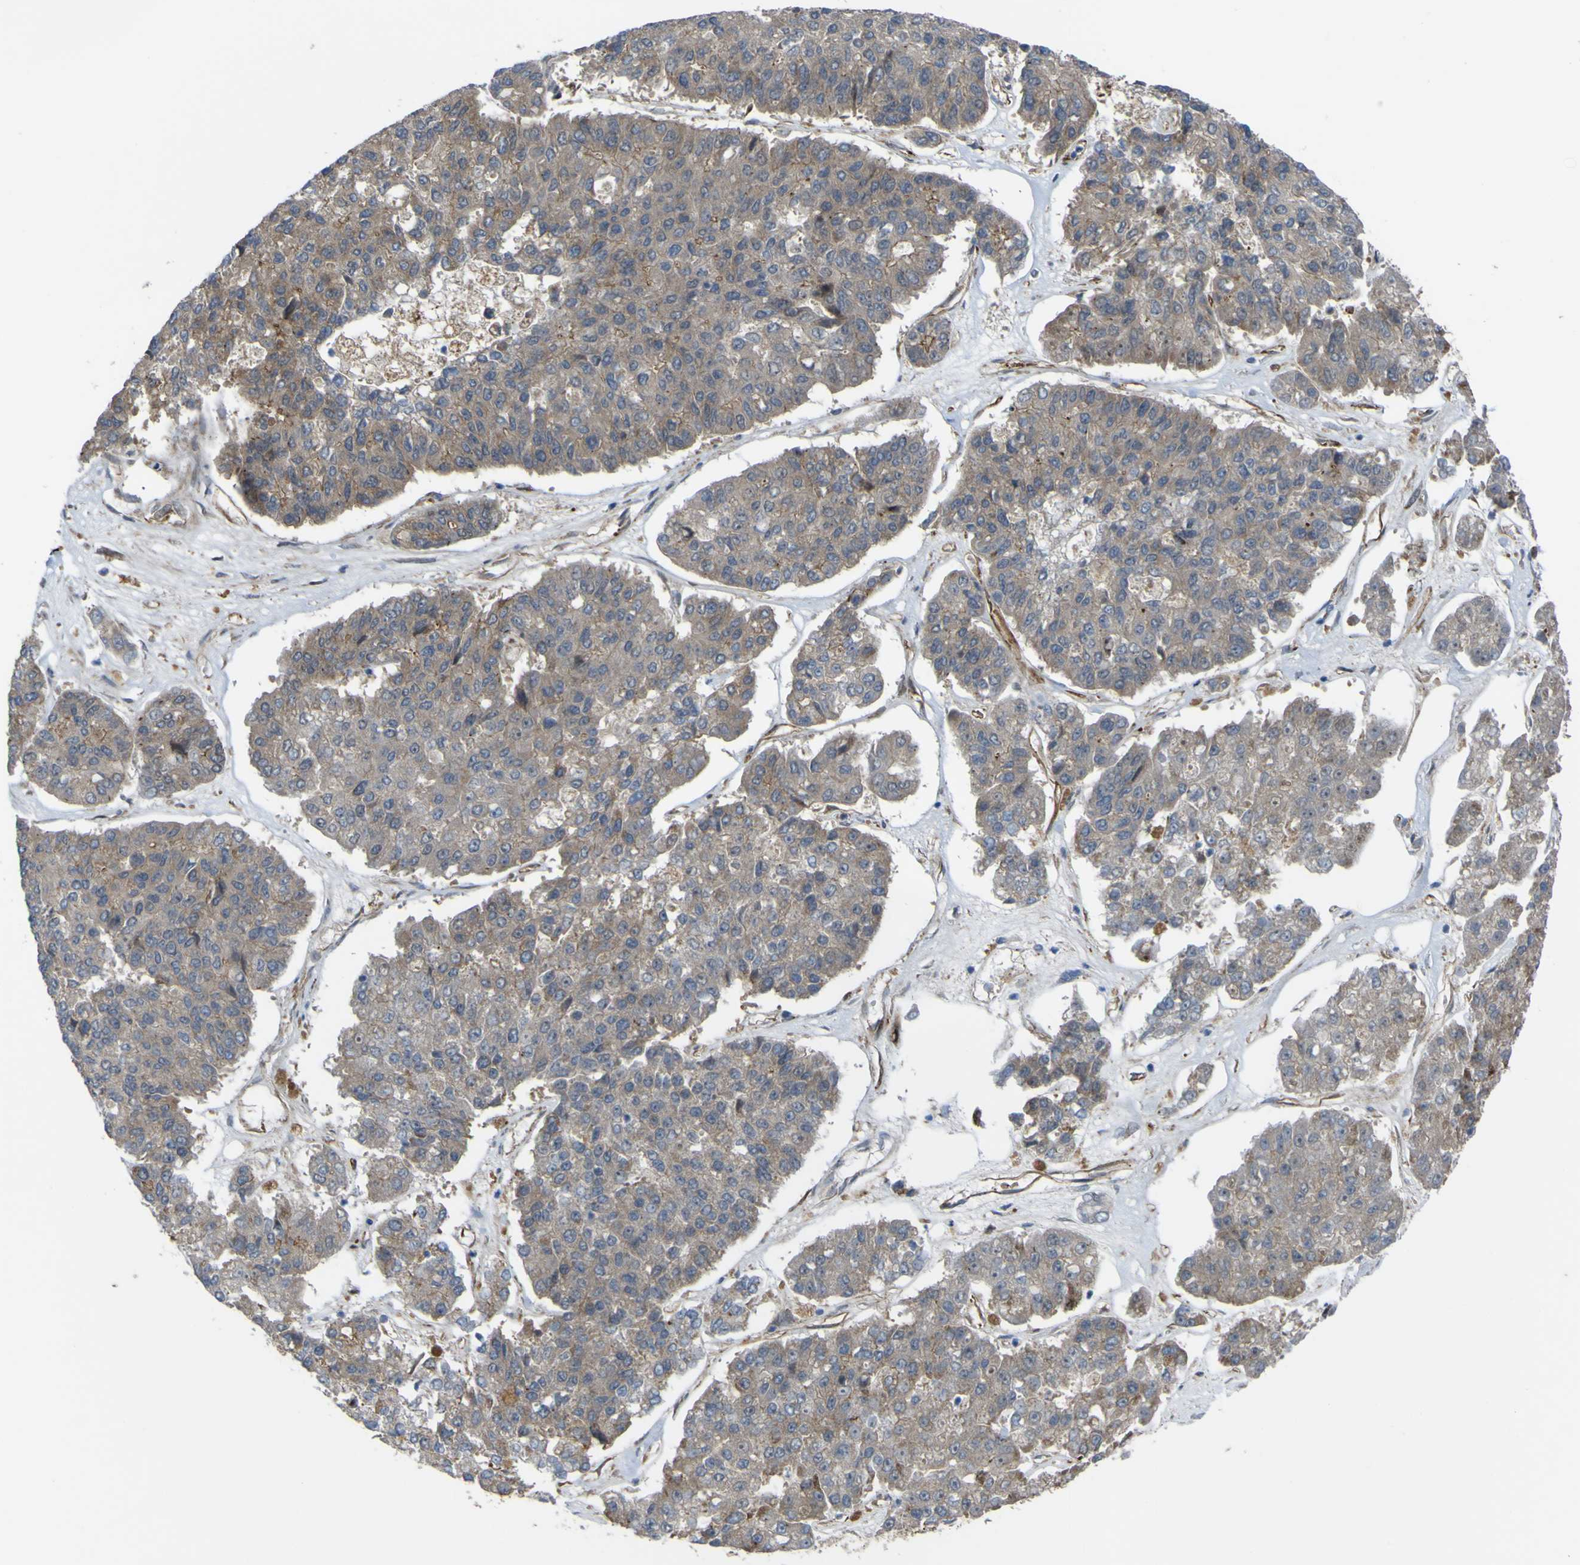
{"staining": {"intensity": "weak", "quantity": "<25%", "location": "cytoplasmic/membranous"}, "tissue": "pancreatic cancer", "cell_type": "Tumor cells", "image_type": "cancer", "snomed": [{"axis": "morphology", "description": "Adenocarcinoma, NOS"}, {"axis": "topography", "description": "Pancreas"}], "caption": "An IHC histopathology image of pancreatic cancer (adenocarcinoma) is shown. There is no staining in tumor cells of pancreatic cancer (adenocarcinoma). (Stains: DAB (3,3'-diaminobenzidine) immunohistochemistry with hematoxylin counter stain, Microscopy: brightfield microscopy at high magnification).", "gene": "FBXO30", "patient": {"sex": "male", "age": 50}}